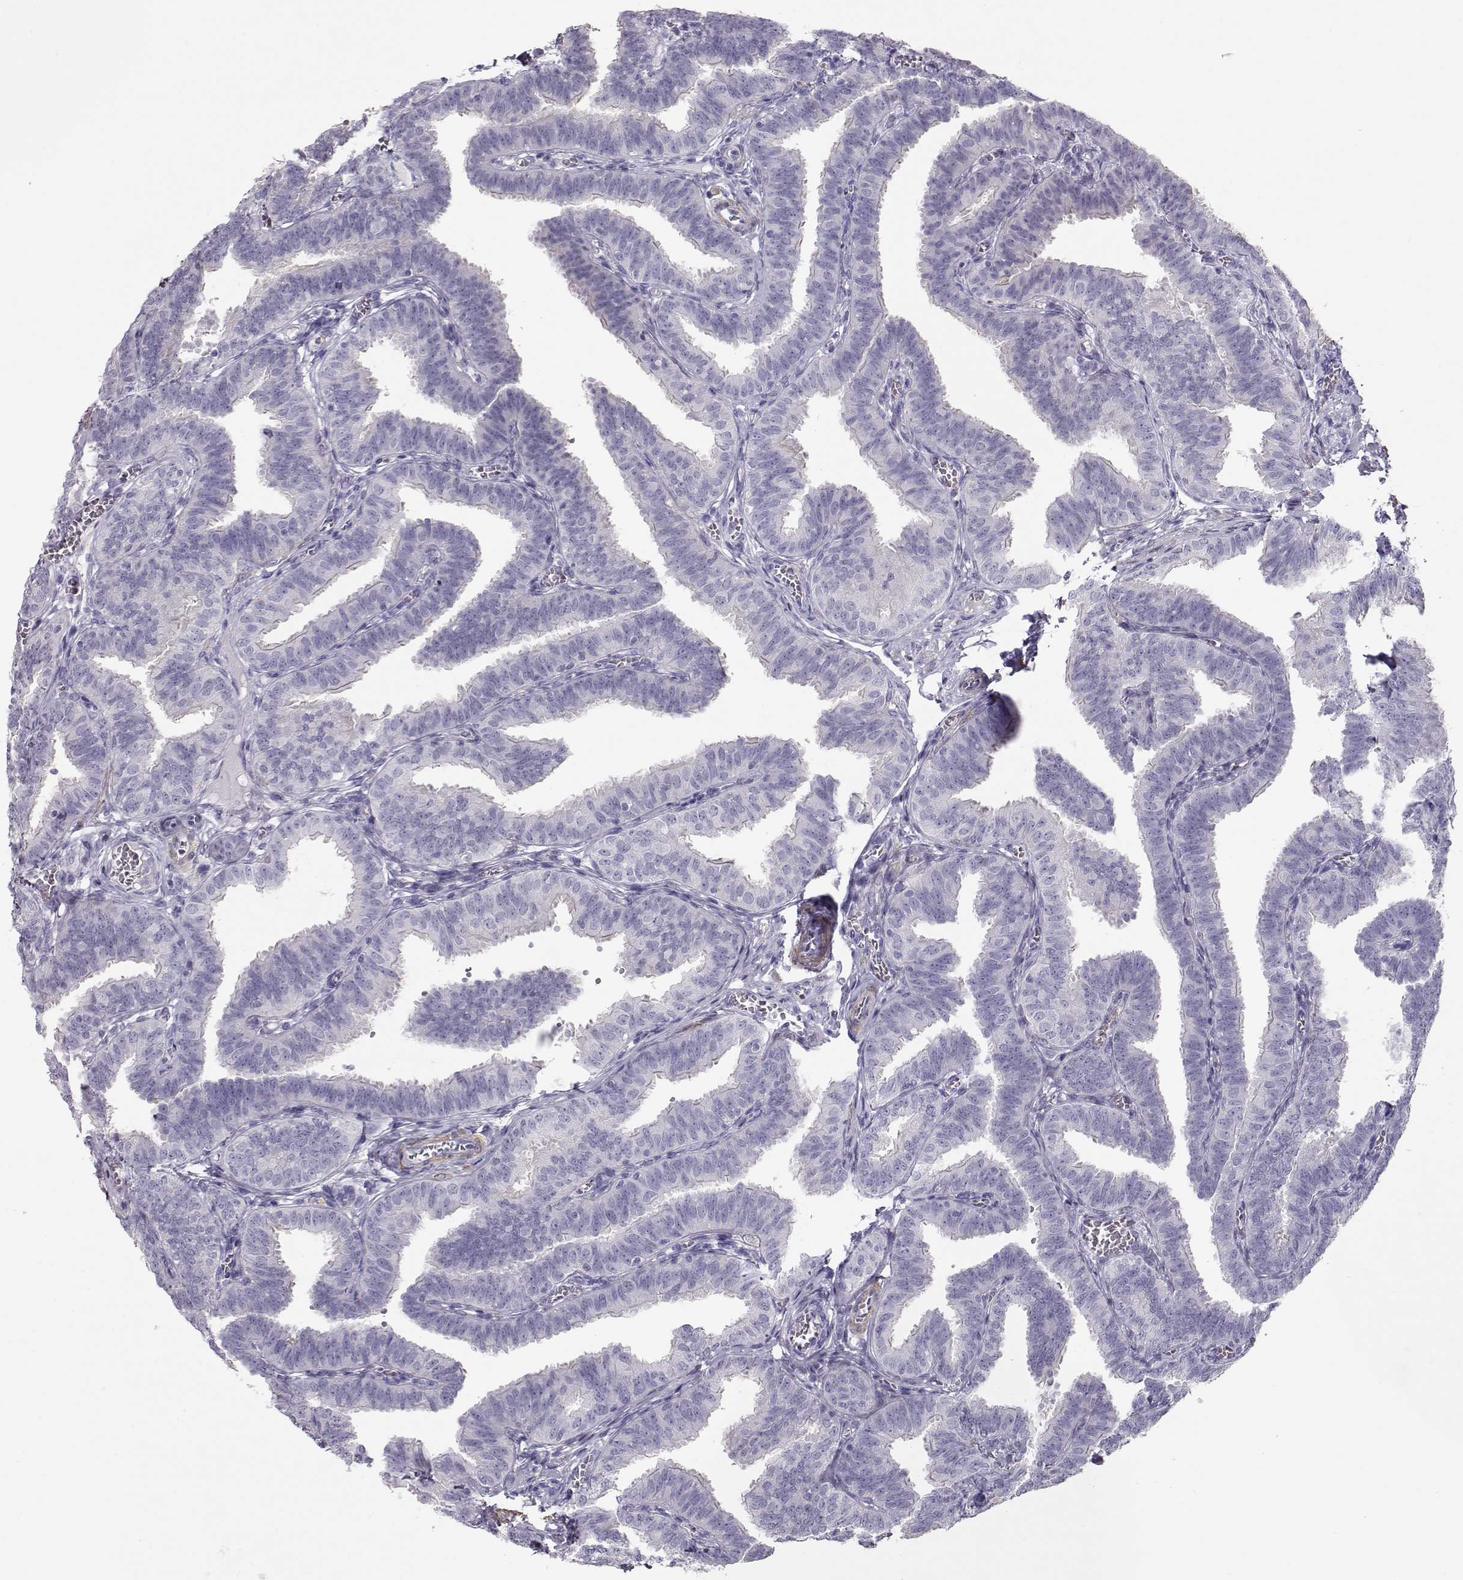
{"staining": {"intensity": "negative", "quantity": "none", "location": "none"}, "tissue": "fallopian tube", "cell_type": "Glandular cells", "image_type": "normal", "snomed": [{"axis": "morphology", "description": "Normal tissue, NOS"}, {"axis": "topography", "description": "Fallopian tube"}], "caption": "DAB immunohistochemical staining of benign human fallopian tube exhibits no significant positivity in glandular cells. Brightfield microscopy of immunohistochemistry (IHC) stained with DAB (3,3'-diaminobenzidine) (brown) and hematoxylin (blue), captured at high magnification.", "gene": "SLITRK3", "patient": {"sex": "female", "age": 25}}